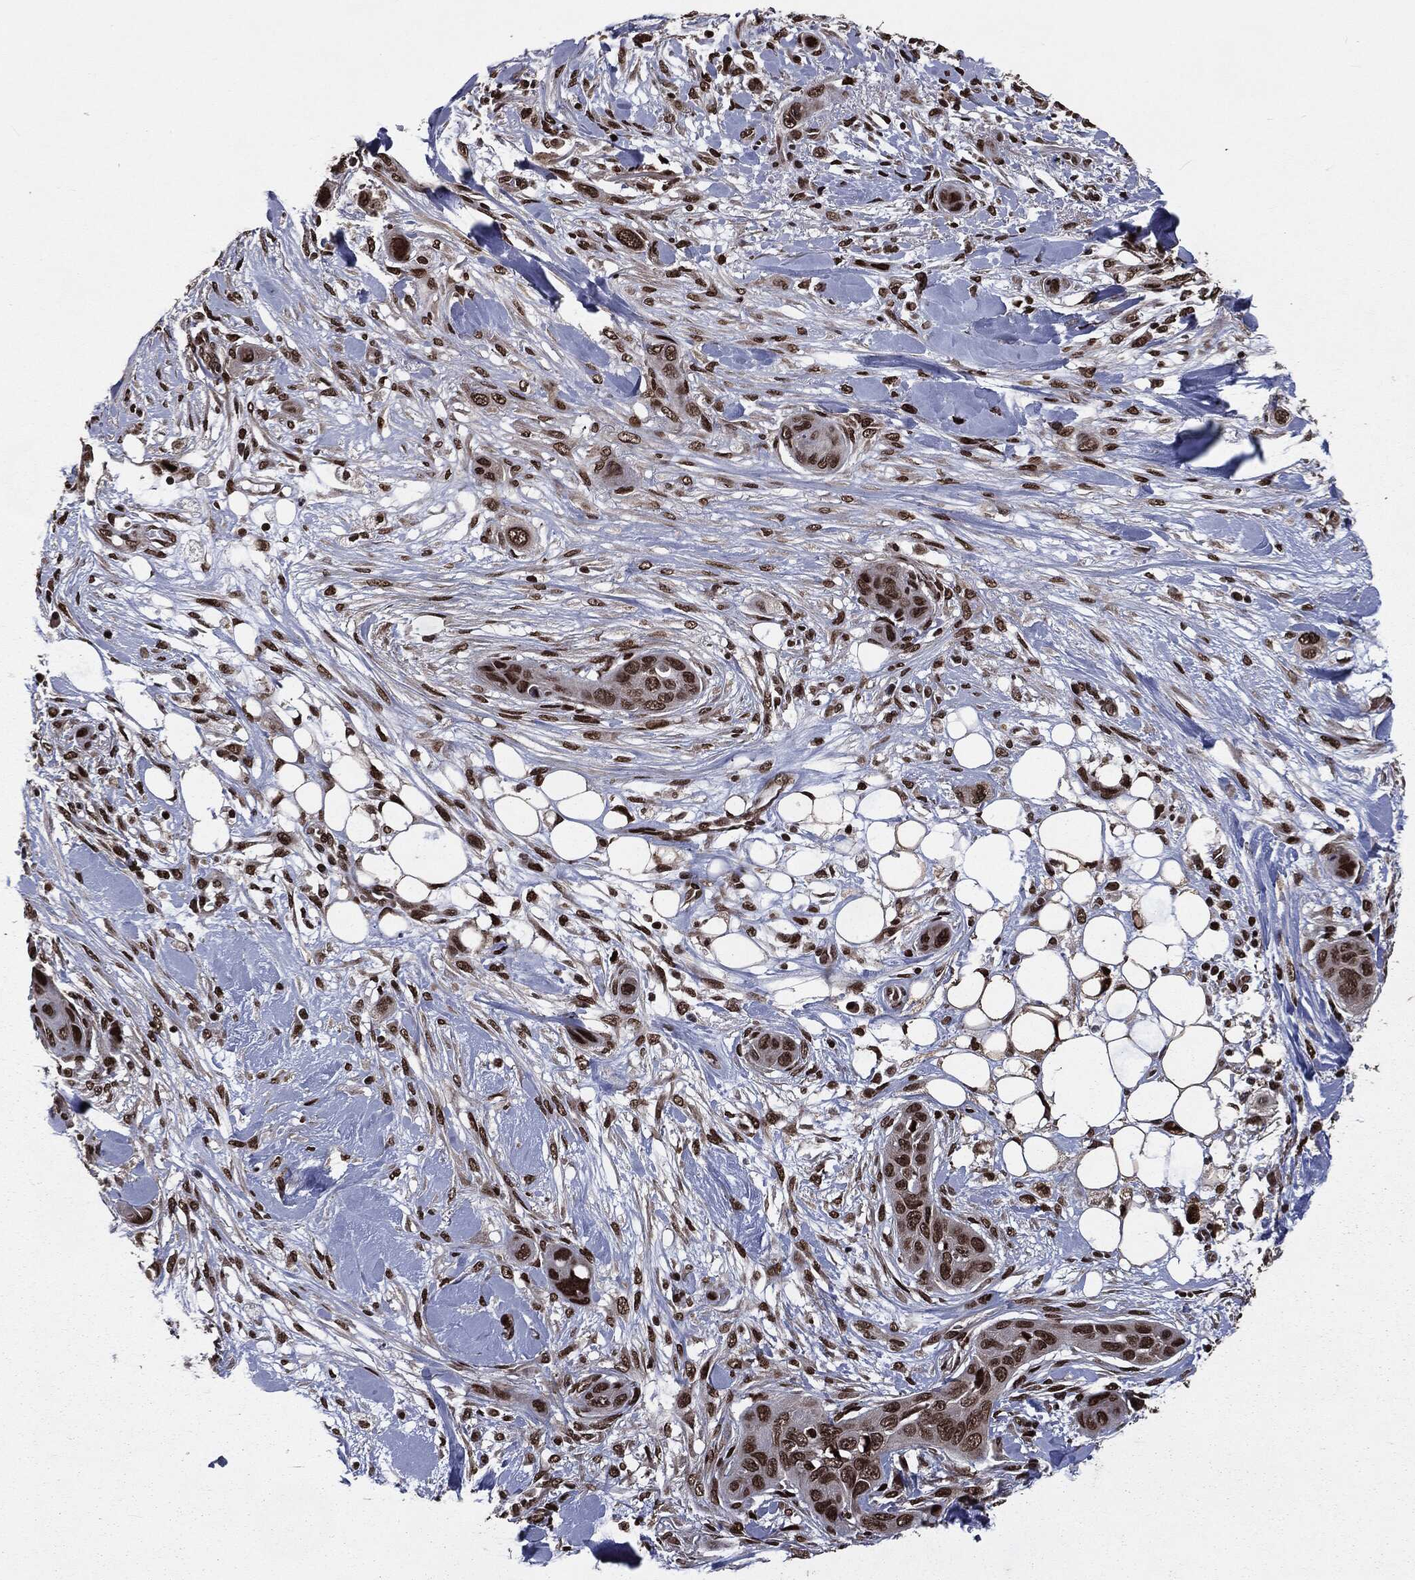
{"staining": {"intensity": "strong", "quantity": ">75%", "location": "nuclear"}, "tissue": "skin cancer", "cell_type": "Tumor cells", "image_type": "cancer", "snomed": [{"axis": "morphology", "description": "Squamous cell carcinoma, NOS"}, {"axis": "topography", "description": "Skin"}], "caption": "Immunohistochemistry (DAB (3,3'-diaminobenzidine)) staining of skin cancer exhibits strong nuclear protein positivity in approximately >75% of tumor cells.", "gene": "DVL2", "patient": {"sex": "male", "age": 78}}